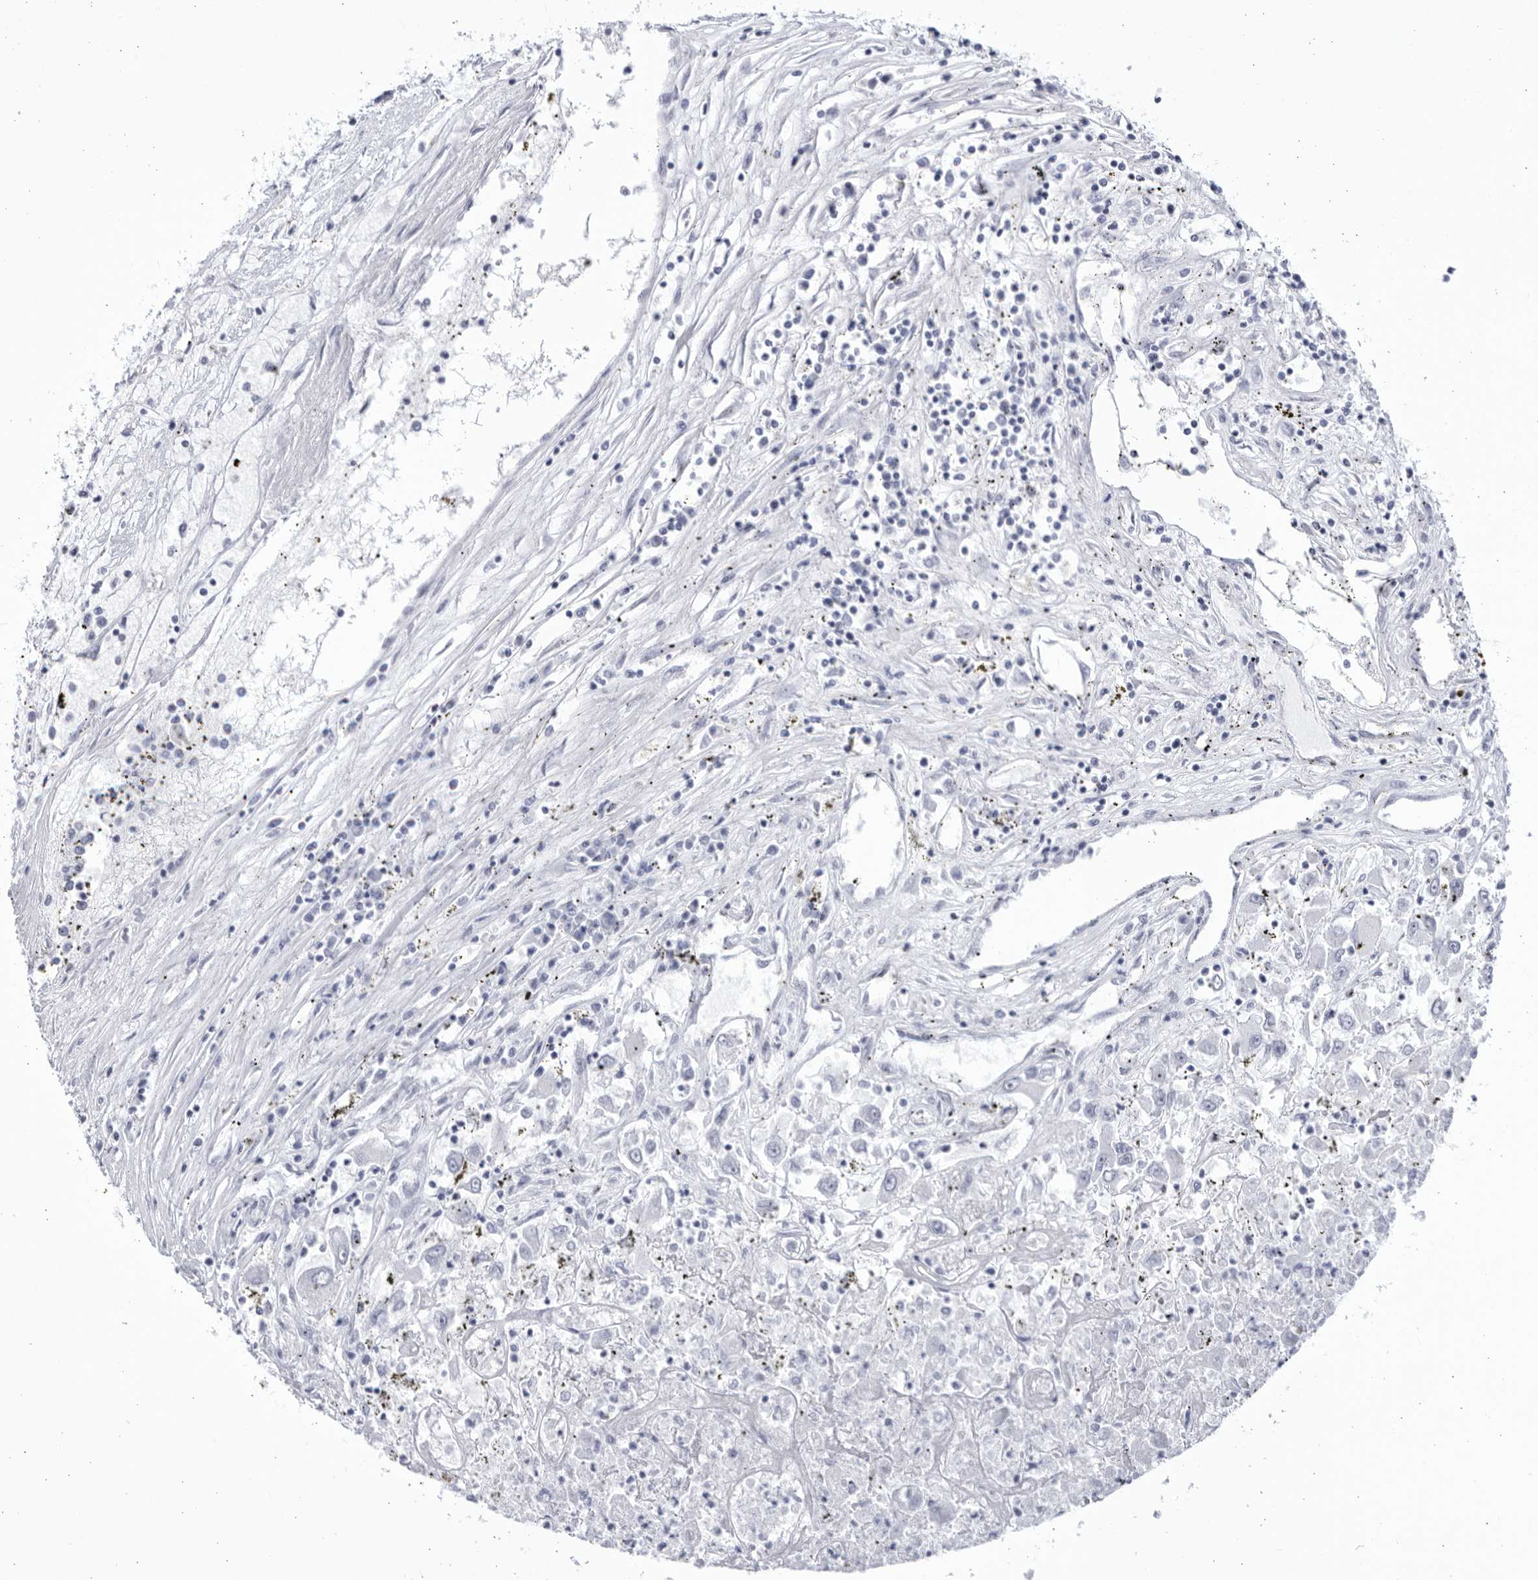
{"staining": {"intensity": "negative", "quantity": "none", "location": "none"}, "tissue": "renal cancer", "cell_type": "Tumor cells", "image_type": "cancer", "snomed": [{"axis": "morphology", "description": "Adenocarcinoma, NOS"}, {"axis": "topography", "description": "Kidney"}], "caption": "Immunohistochemistry of adenocarcinoma (renal) exhibits no expression in tumor cells.", "gene": "CCDC181", "patient": {"sex": "female", "age": 52}}